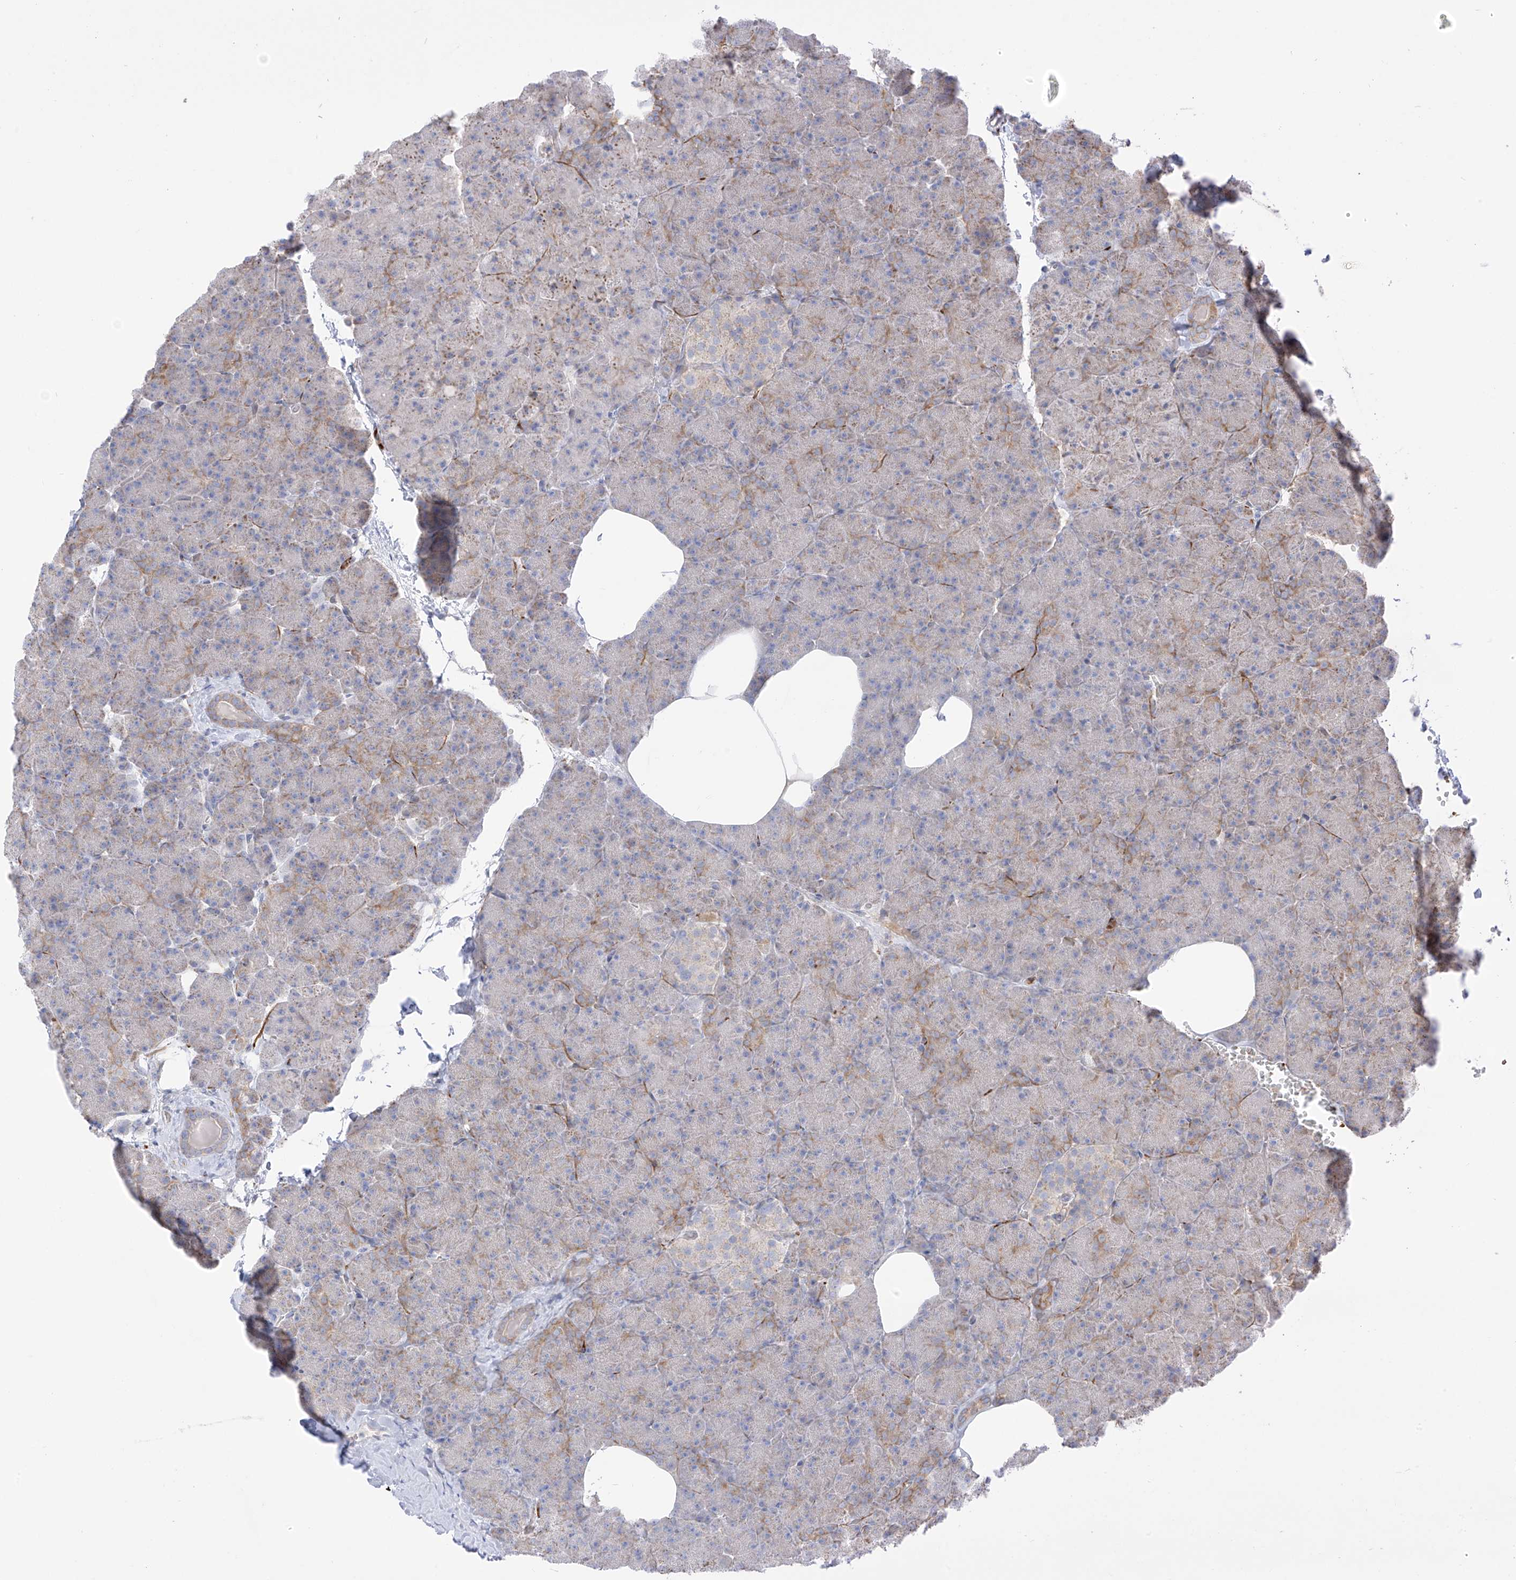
{"staining": {"intensity": "weak", "quantity": "<25%", "location": "cytoplasmic/membranous"}, "tissue": "pancreas", "cell_type": "Exocrine glandular cells", "image_type": "normal", "snomed": [{"axis": "morphology", "description": "Normal tissue, NOS"}, {"axis": "morphology", "description": "Carcinoid, malignant, NOS"}, {"axis": "topography", "description": "Pancreas"}], "caption": "This is an IHC image of unremarkable pancreas. There is no staining in exocrine glandular cells.", "gene": "ARHGEF40", "patient": {"sex": "female", "age": 35}}